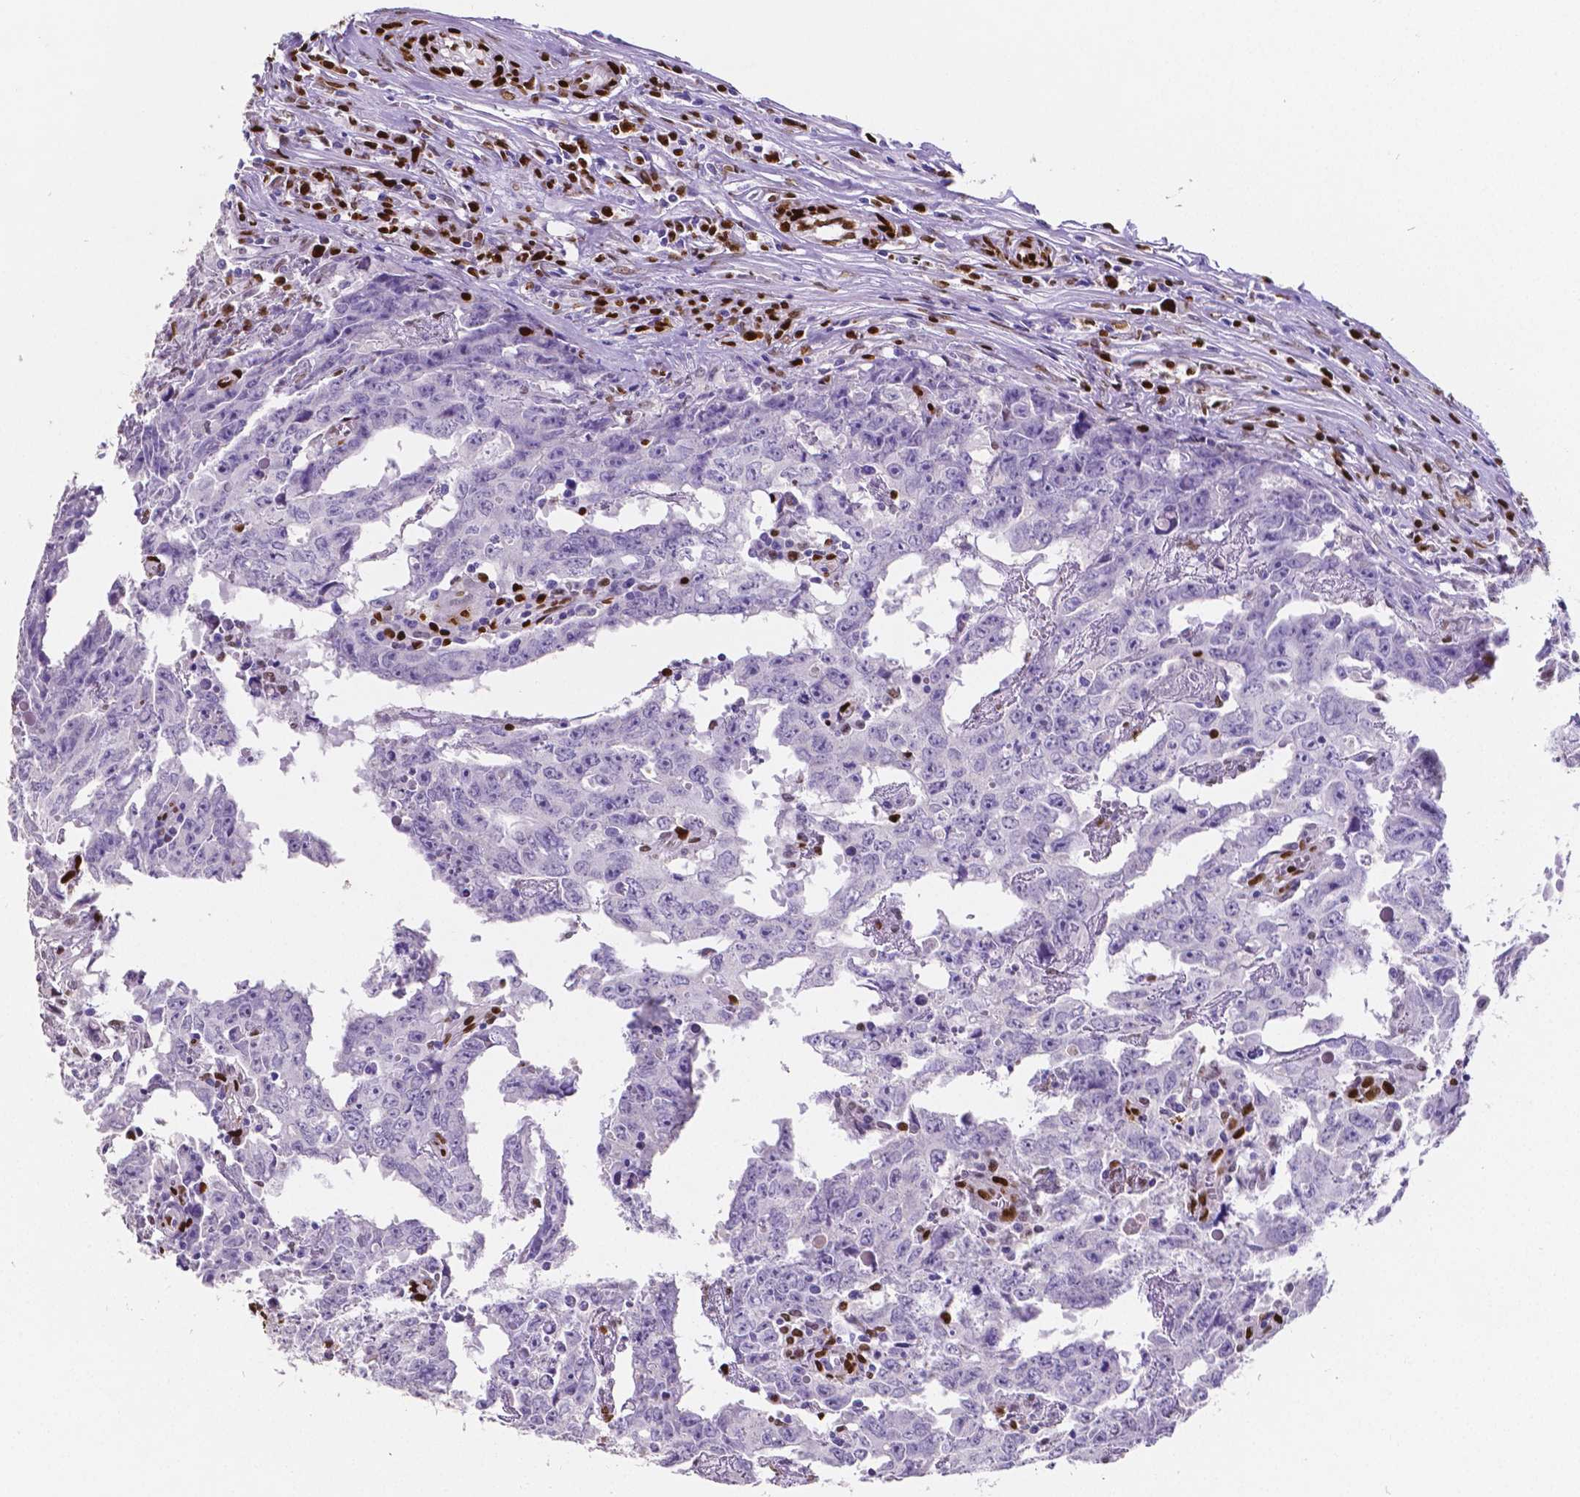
{"staining": {"intensity": "negative", "quantity": "none", "location": "none"}, "tissue": "testis cancer", "cell_type": "Tumor cells", "image_type": "cancer", "snomed": [{"axis": "morphology", "description": "Carcinoma, Embryonal, NOS"}, {"axis": "topography", "description": "Testis"}], "caption": "High magnification brightfield microscopy of testis cancer stained with DAB (brown) and counterstained with hematoxylin (blue): tumor cells show no significant staining.", "gene": "MEF2C", "patient": {"sex": "male", "age": 22}}